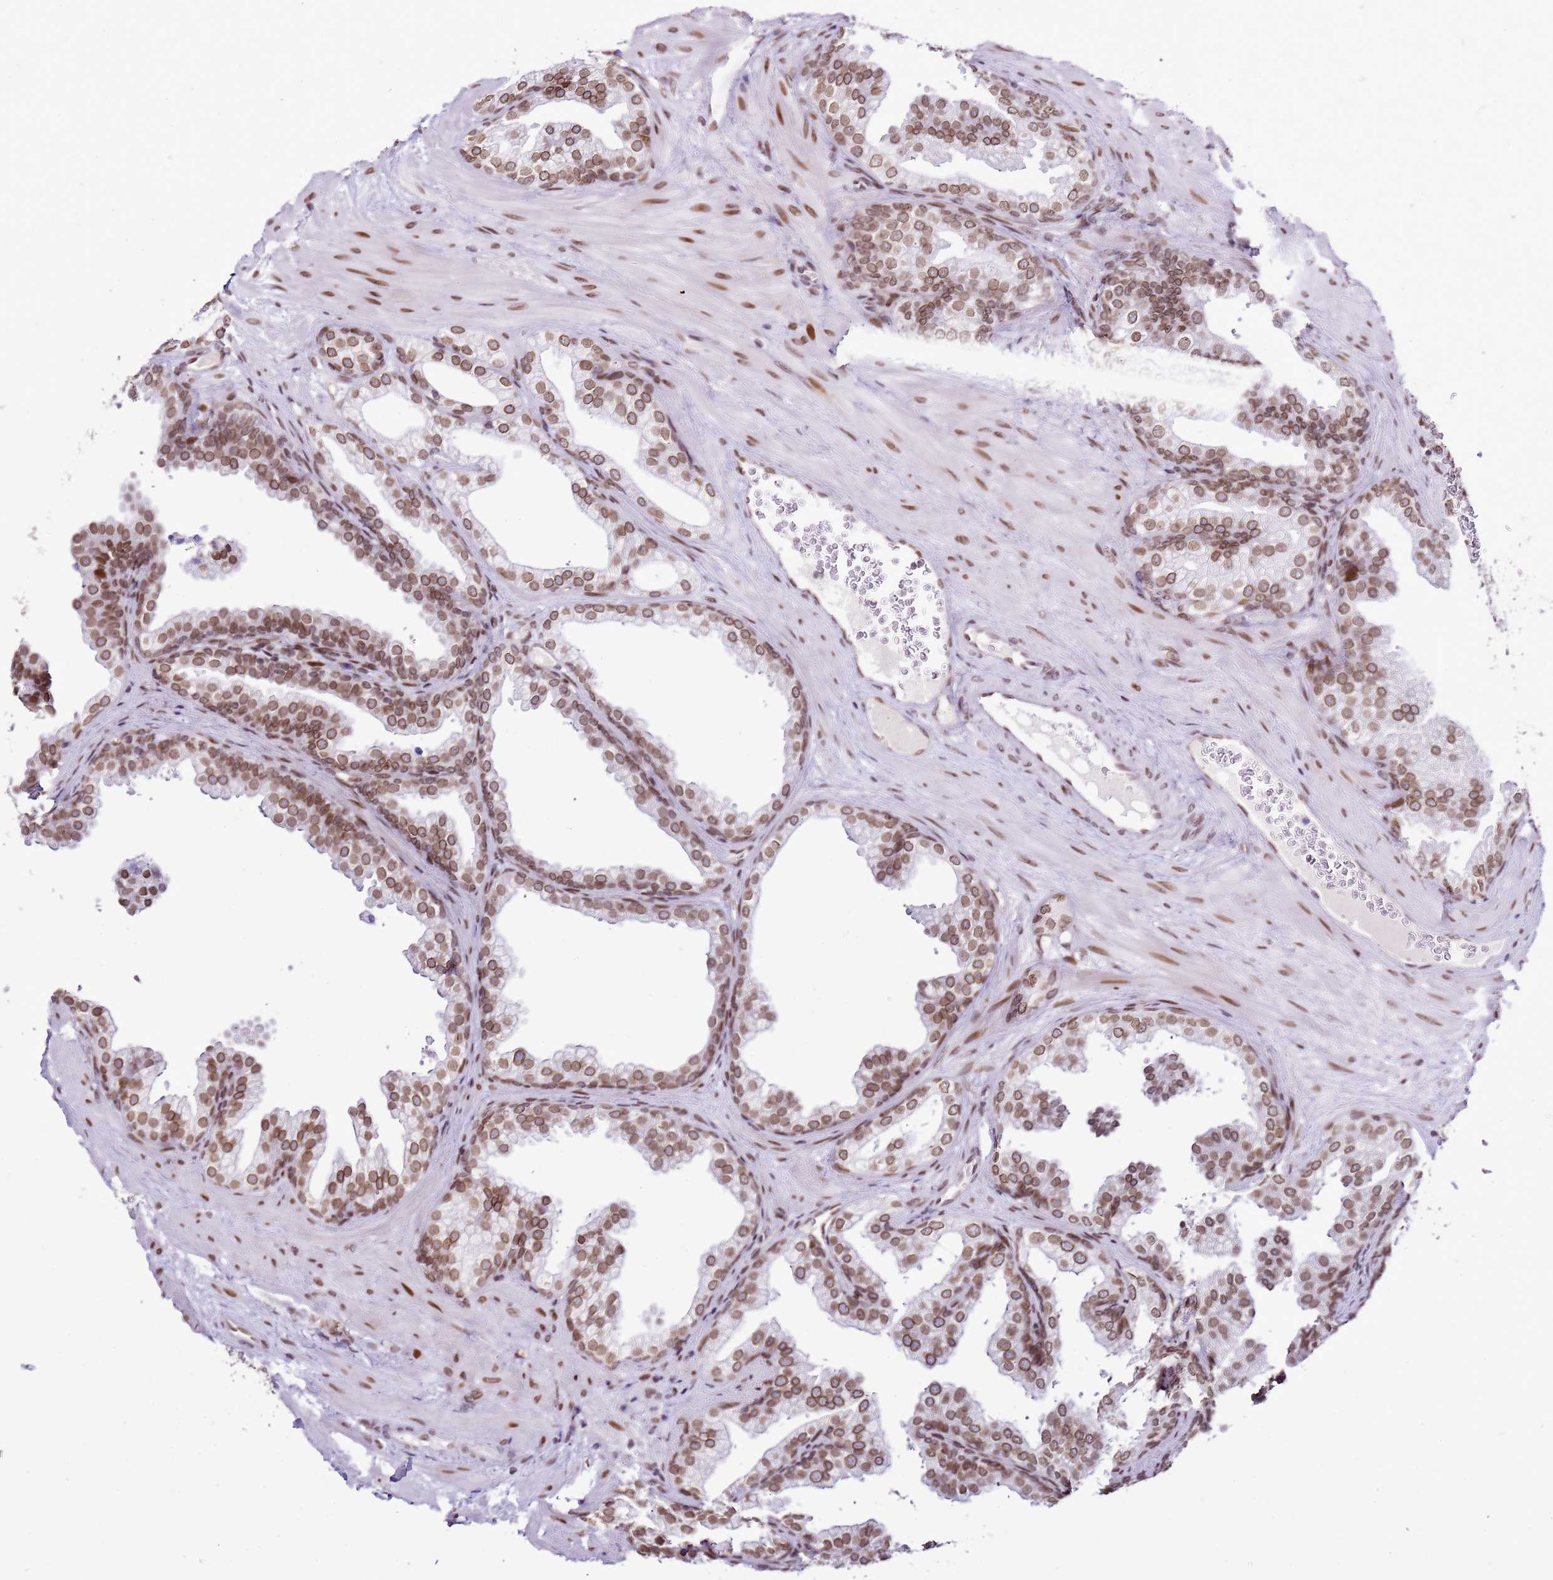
{"staining": {"intensity": "moderate", "quantity": ">75%", "location": "cytoplasmic/membranous,nuclear"}, "tissue": "prostate", "cell_type": "Glandular cells", "image_type": "normal", "snomed": [{"axis": "morphology", "description": "Normal tissue, NOS"}, {"axis": "topography", "description": "Prostate"}], "caption": "Unremarkable prostate shows moderate cytoplasmic/membranous,nuclear expression in approximately >75% of glandular cells, visualized by immunohistochemistry. (Stains: DAB (3,3'-diaminobenzidine) in brown, nuclei in blue, Microscopy: brightfield microscopy at high magnification).", "gene": "POU6F1", "patient": {"sex": "male", "age": 37}}